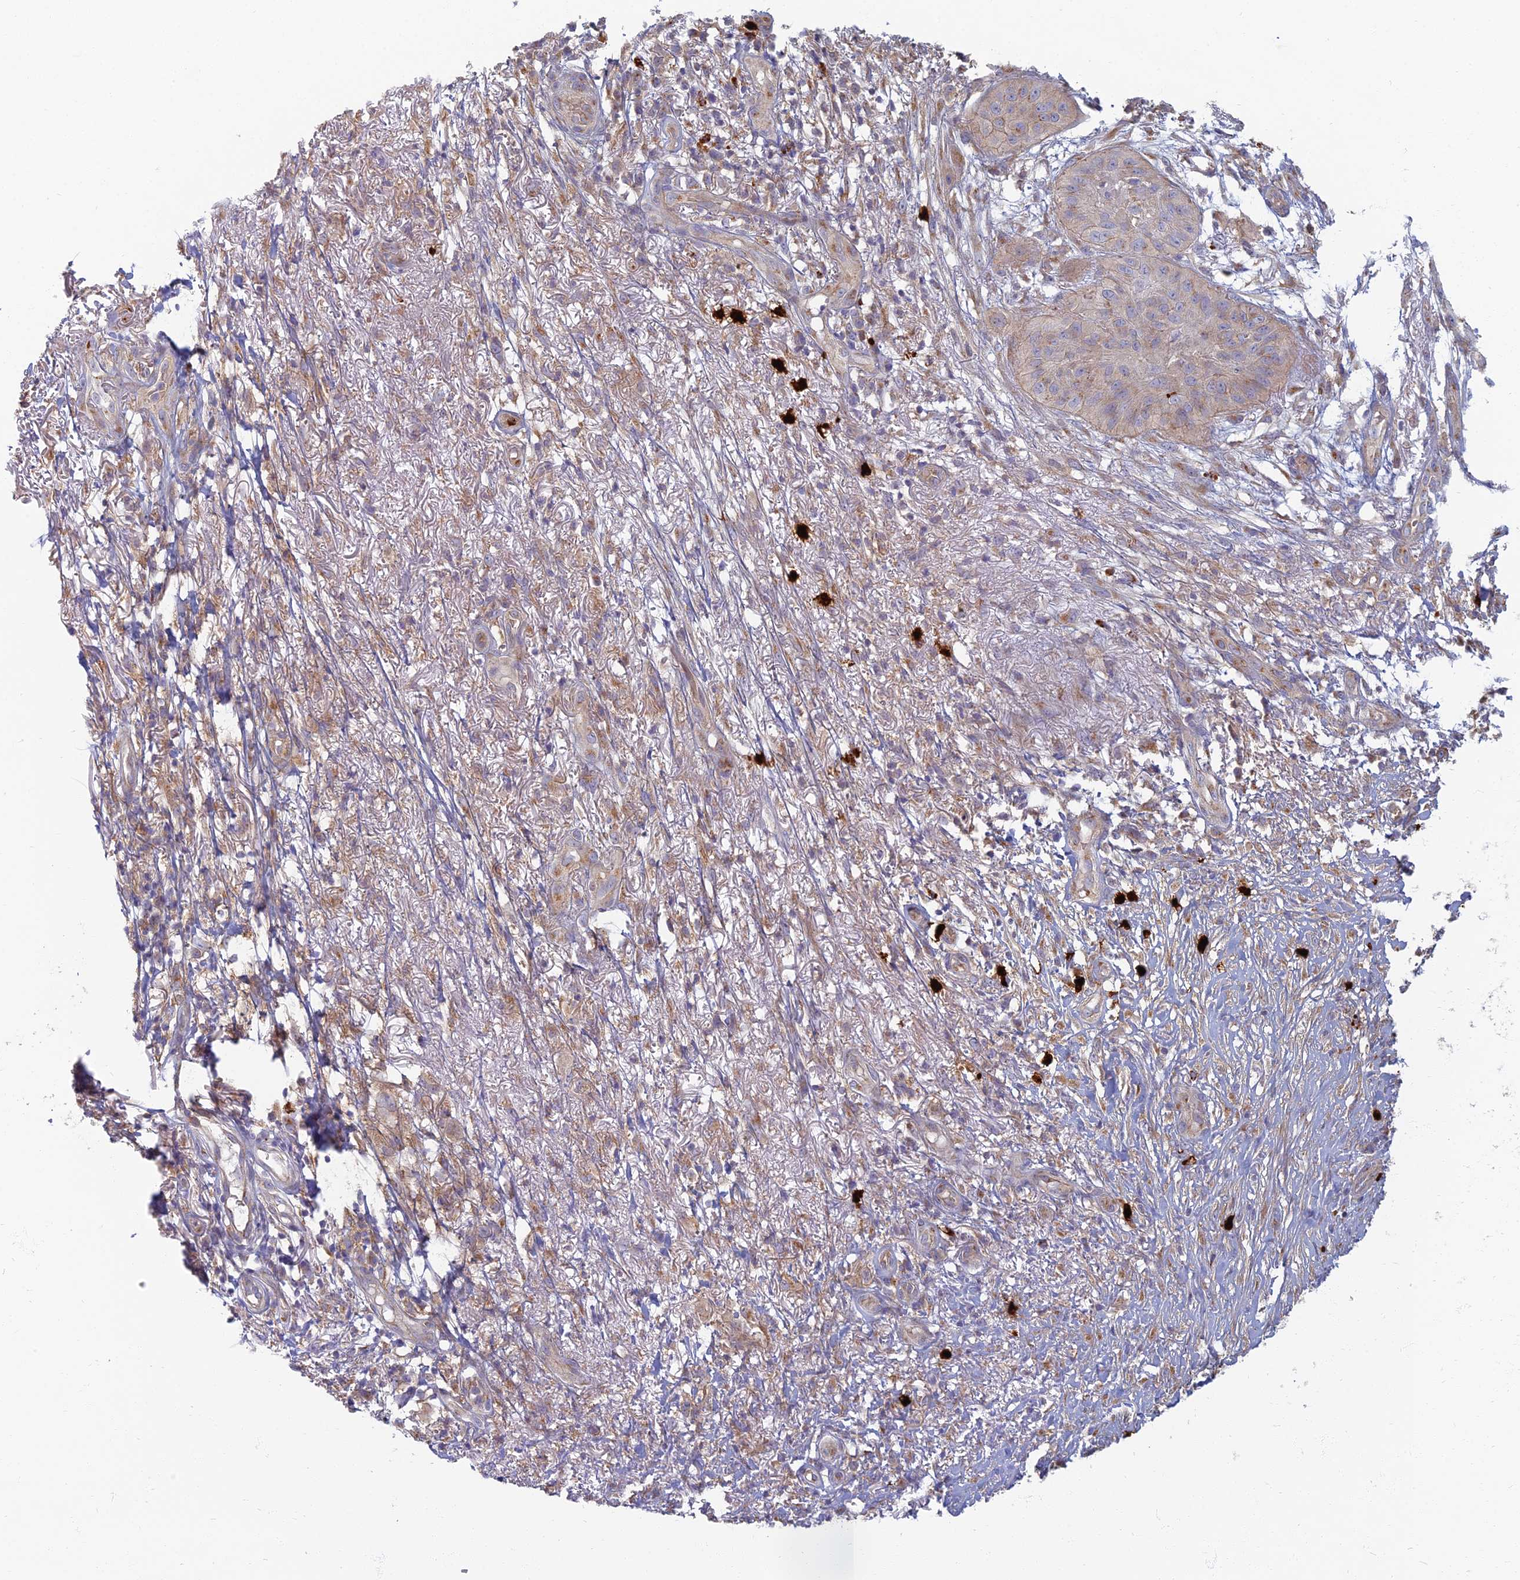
{"staining": {"intensity": "weak", "quantity": "25%-75%", "location": "cytoplasmic/membranous"}, "tissue": "skin cancer", "cell_type": "Tumor cells", "image_type": "cancer", "snomed": [{"axis": "morphology", "description": "Squamous cell carcinoma, NOS"}, {"axis": "topography", "description": "Skin"}], "caption": "This is a micrograph of immunohistochemistry (IHC) staining of squamous cell carcinoma (skin), which shows weak positivity in the cytoplasmic/membranous of tumor cells.", "gene": "PROX2", "patient": {"sex": "male", "age": 70}}